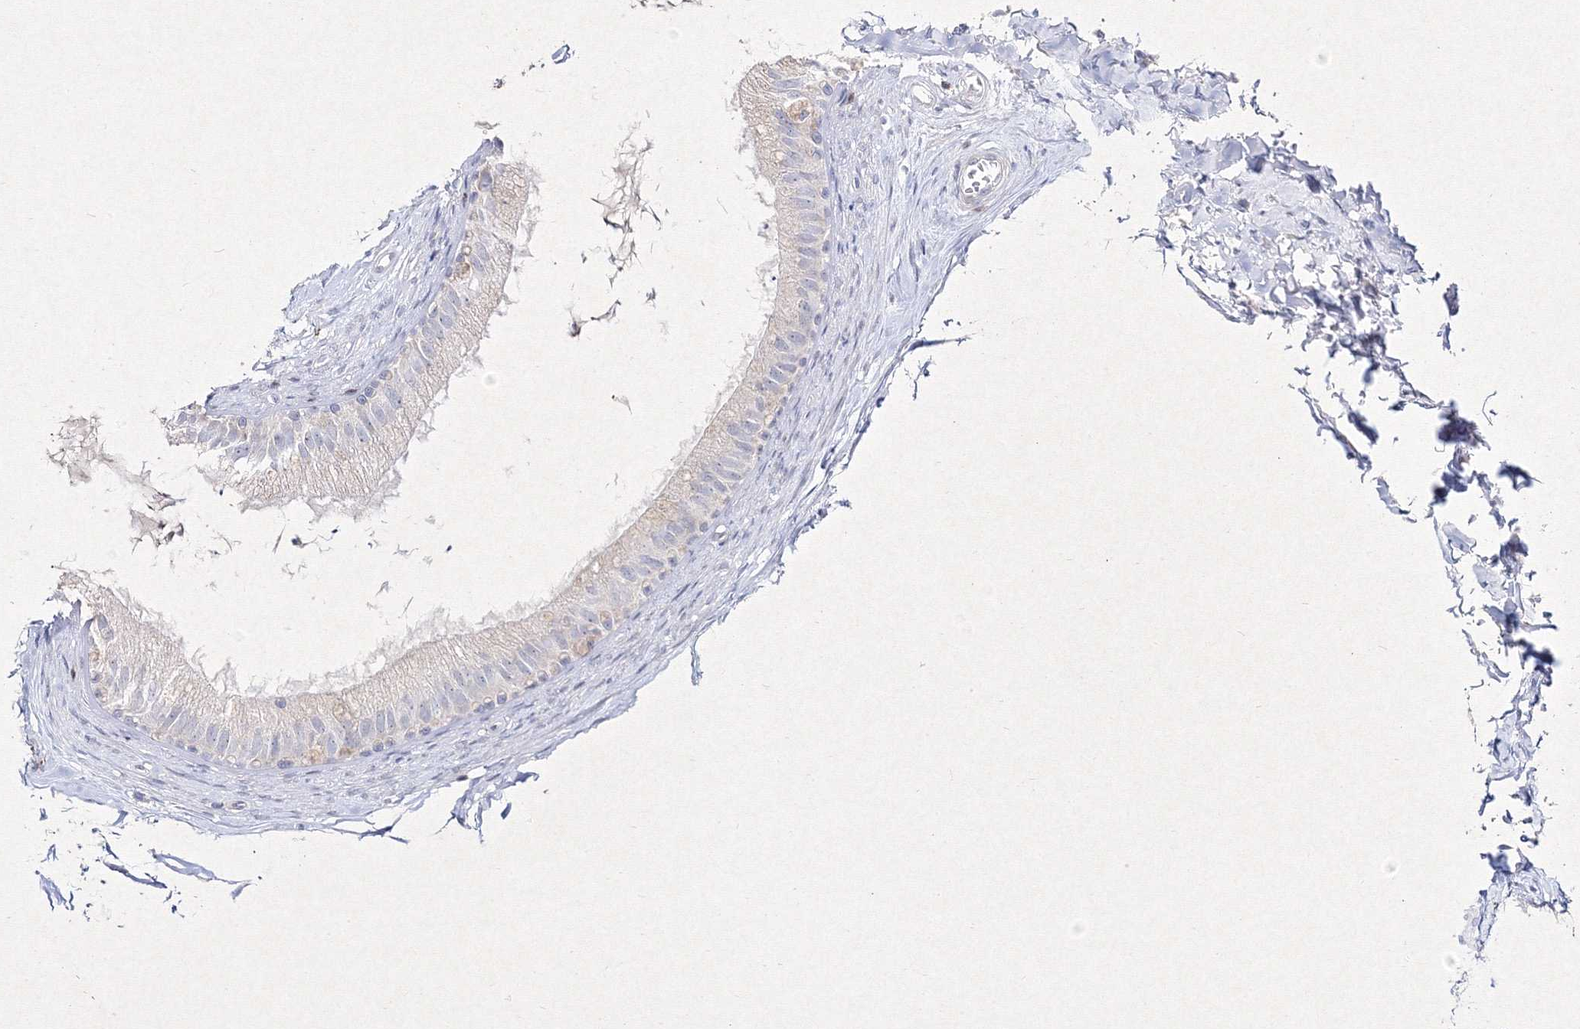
{"staining": {"intensity": "negative", "quantity": "none", "location": "none"}, "tissue": "epididymis", "cell_type": "Glandular cells", "image_type": "normal", "snomed": [{"axis": "morphology", "description": "Normal tissue, NOS"}, {"axis": "topography", "description": "Epididymis"}], "caption": "Immunohistochemistry (IHC) of normal epididymis displays no expression in glandular cells. (Brightfield microscopy of DAB IHC at high magnification).", "gene": "HCST", "patient": {"sex": "male", "age": 56}}